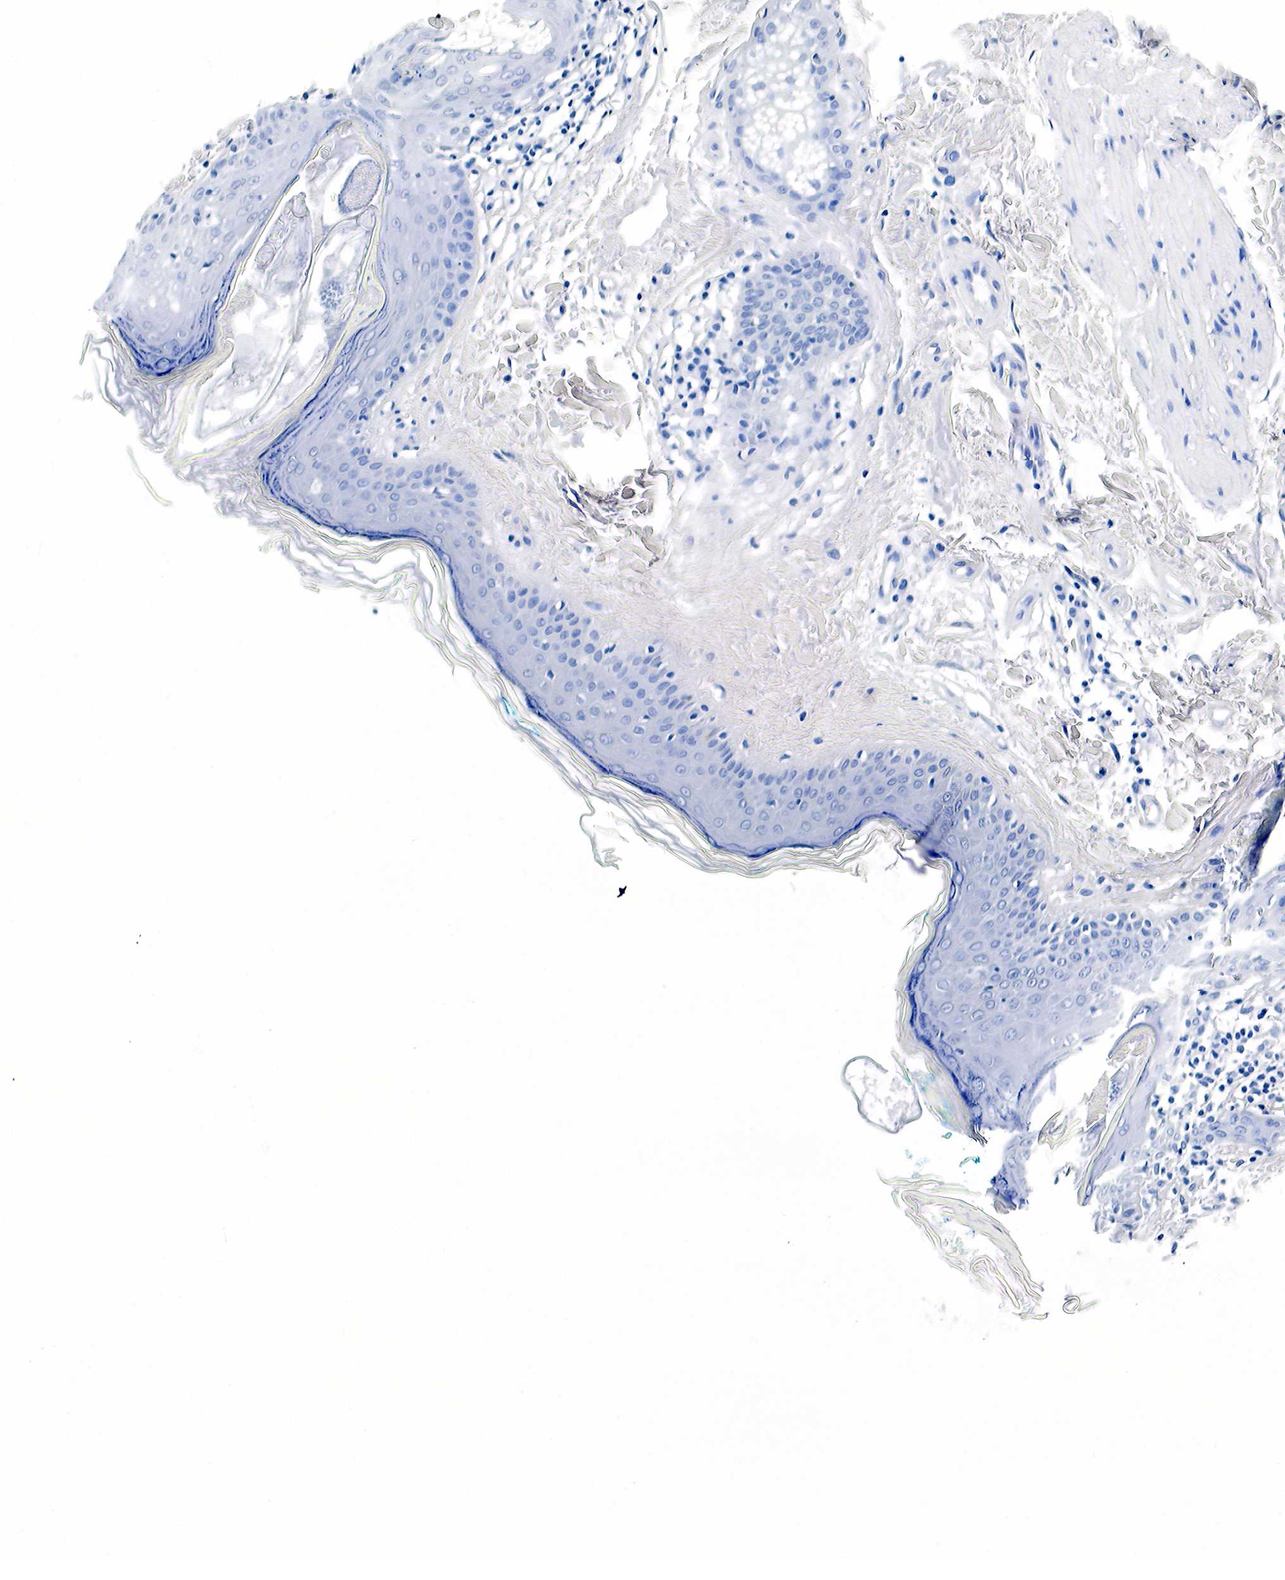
{"staining": {"intensity": "negative", "quantity": "none", "location": "none"}, "tissue": "skin", "cell_type": "Fibroblasts", "image_type": "normal", "snomed": [{"axis": "morphology", "description": "Normal tissue, NOS"}, {"axis": "topography", "description": "Skin"}], "caption": "The immunohistochemistry micrograph has no significant positivity in fibroblasts of skin.", "gene": "KLK3", "patient": {"sex": "male", "age": 86}}